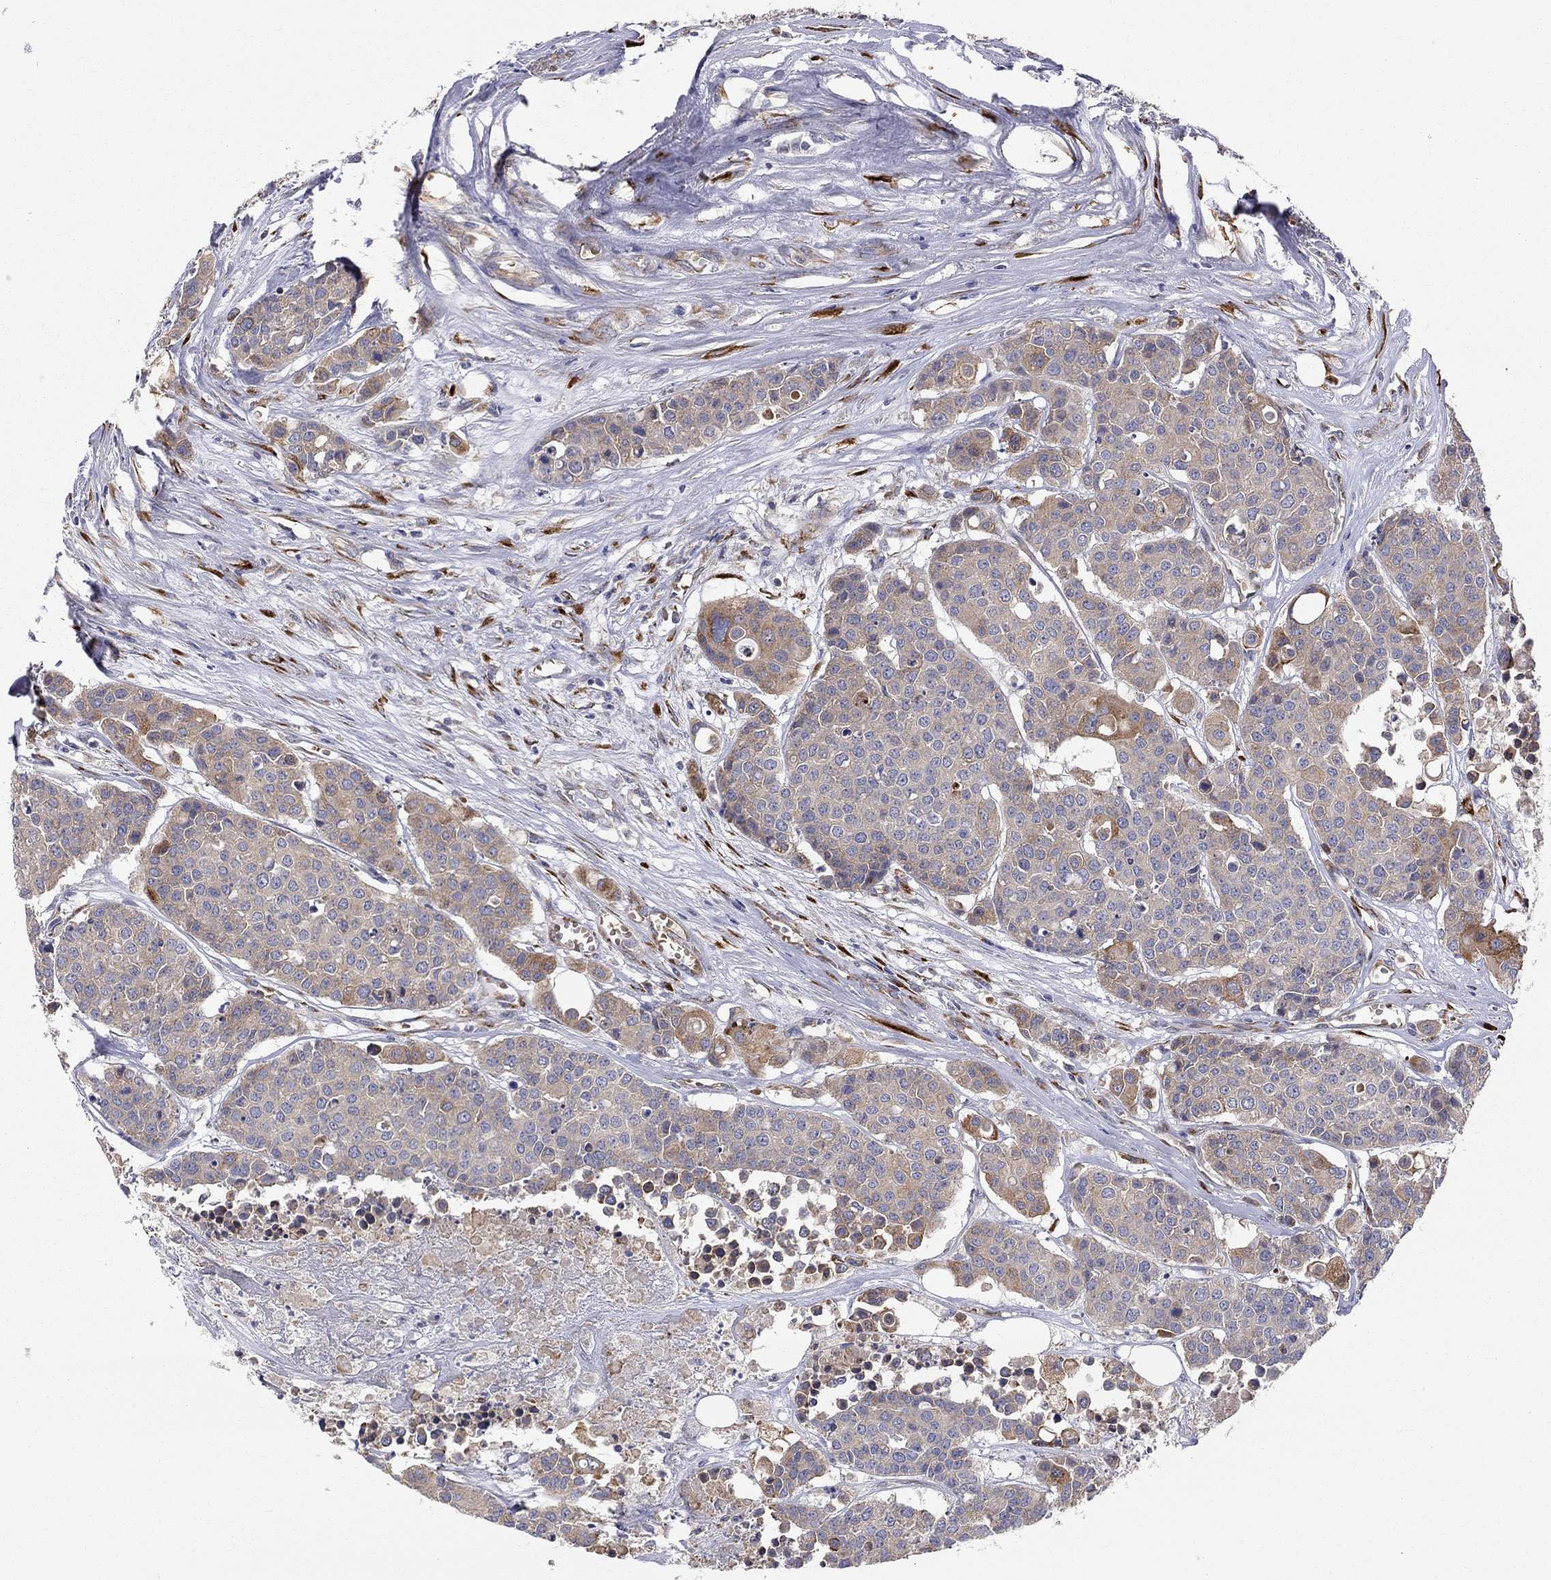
{"staining": {"intensity": "moderate", "quantity": "25%-75%", "location": "cytoplasmic/membranous"}, "tissue": "carcinoid", "cell_type": "Tumor cells", "image_type": "cancer", "snomed": [{"axis": "morphology", "description": "Carcinoid, malignant, NOS"}, {"axis": "topography", "description": "Colon"}], "caption": "Carcinoid stained with DAB (3,3'-diaminobenzidine) IHC exhibits medium levels of moderate cytoplasmic/membranous expression in about 25%-75% of tumor cells. The staining is performed using DAB (3,3'-diaminobenzidine) brown chromogen to label protein expression. The nuclei are counter-stained blue using hematoxylin.", "gene": "CASTOR1", "patient": {"sex": "male", "age": 81}}